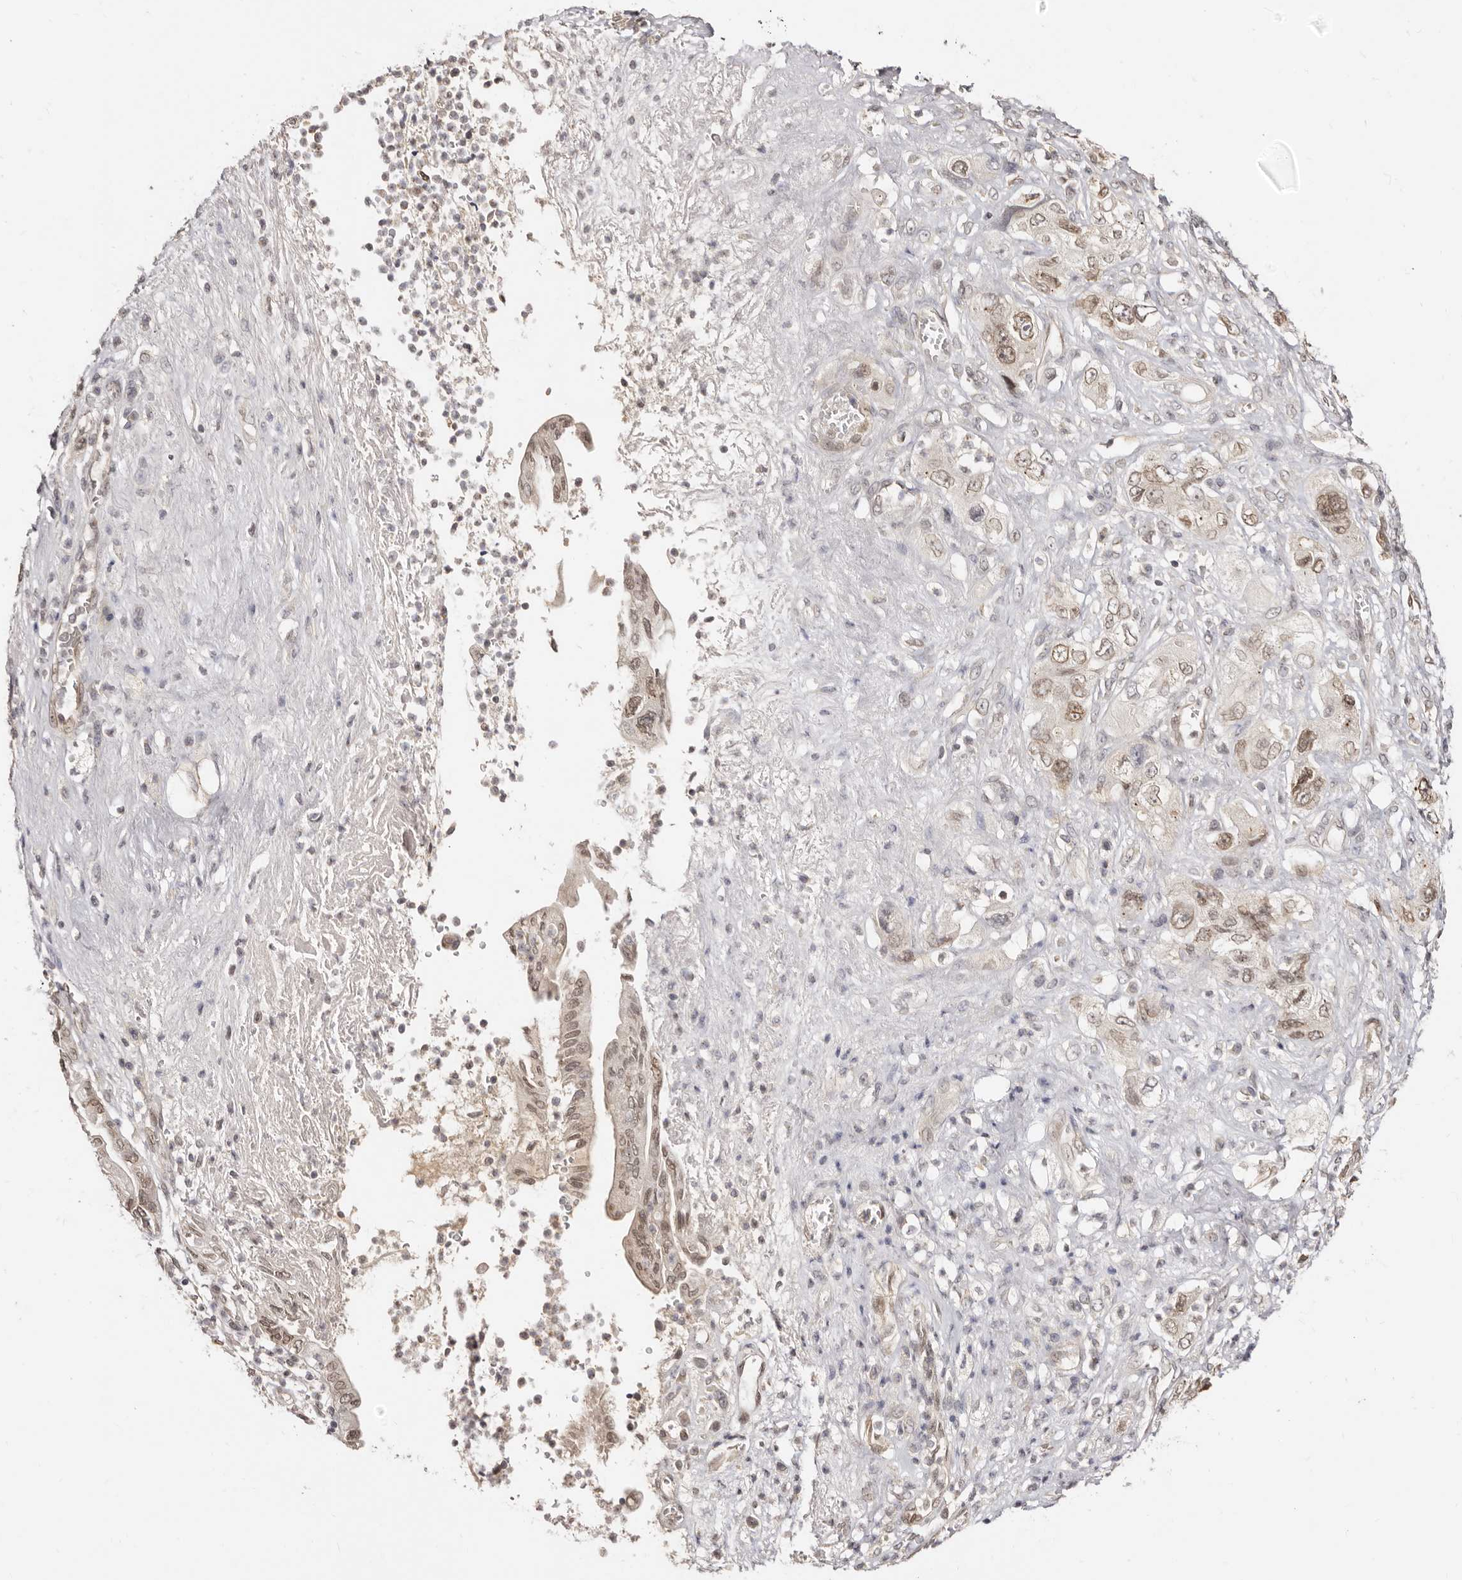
{"staining": {"intensity": "moderate", "quantity": ">75%", "location": "nuclear"}, "tissue": "pancreatic cancer", "cell_type": "Tumor cells", "image_type": "cancer", "snomed": [{"axis": "morphology", "description": "Adenocarcinoma, NOS"}, {"axis": "topography", "description": "Pancreas"}], "caption": "IHC of pancreatic adenocarcinoma displays medium levels of moderate nuclear staining in approximately >75% of tumor cells. (brown staining indicates protein expression, while blue staining denotes nuclei).", "gene": "LCORL", "patient": {"sex": "female", "age": 73}}